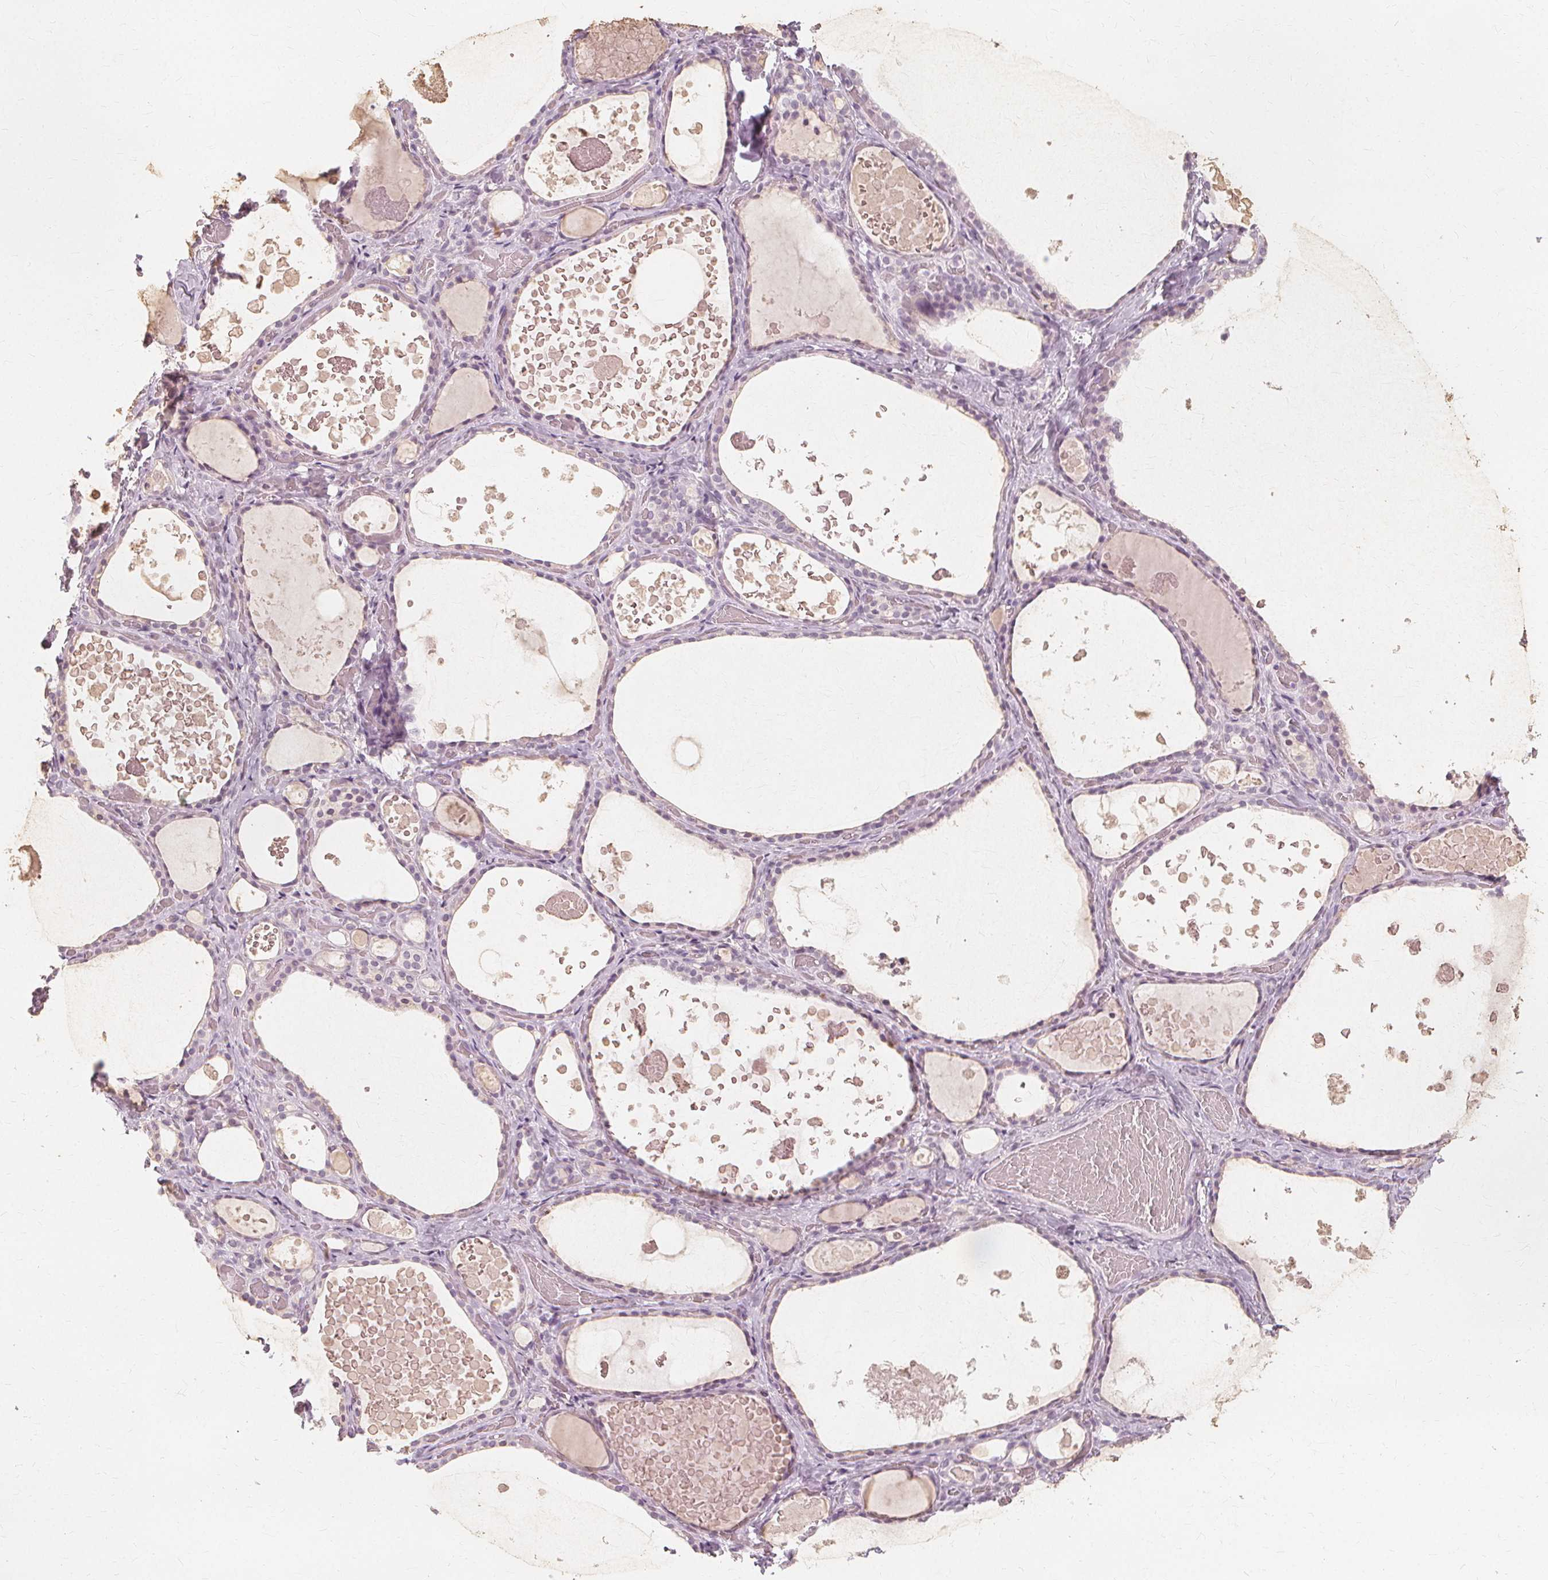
{"staining": {"intensity": "negative", "quantity": "none", "location": "none"}, "tissue": "thyroid gland", "cell_type": "Glandular cells", "image_type": "normal", "snomed": [{"axis": "morphology", "description": "Normal tissue, NOS"}, {"axis": "topography", "description": "Thyroid gland"}], "caption": "This is an immunohistochemistry photomicrograph of normal thyroid gland. There is no expression in glandular cells.", "gene": "NXPE1", "patient": {"sex": "female", "age": 56}}